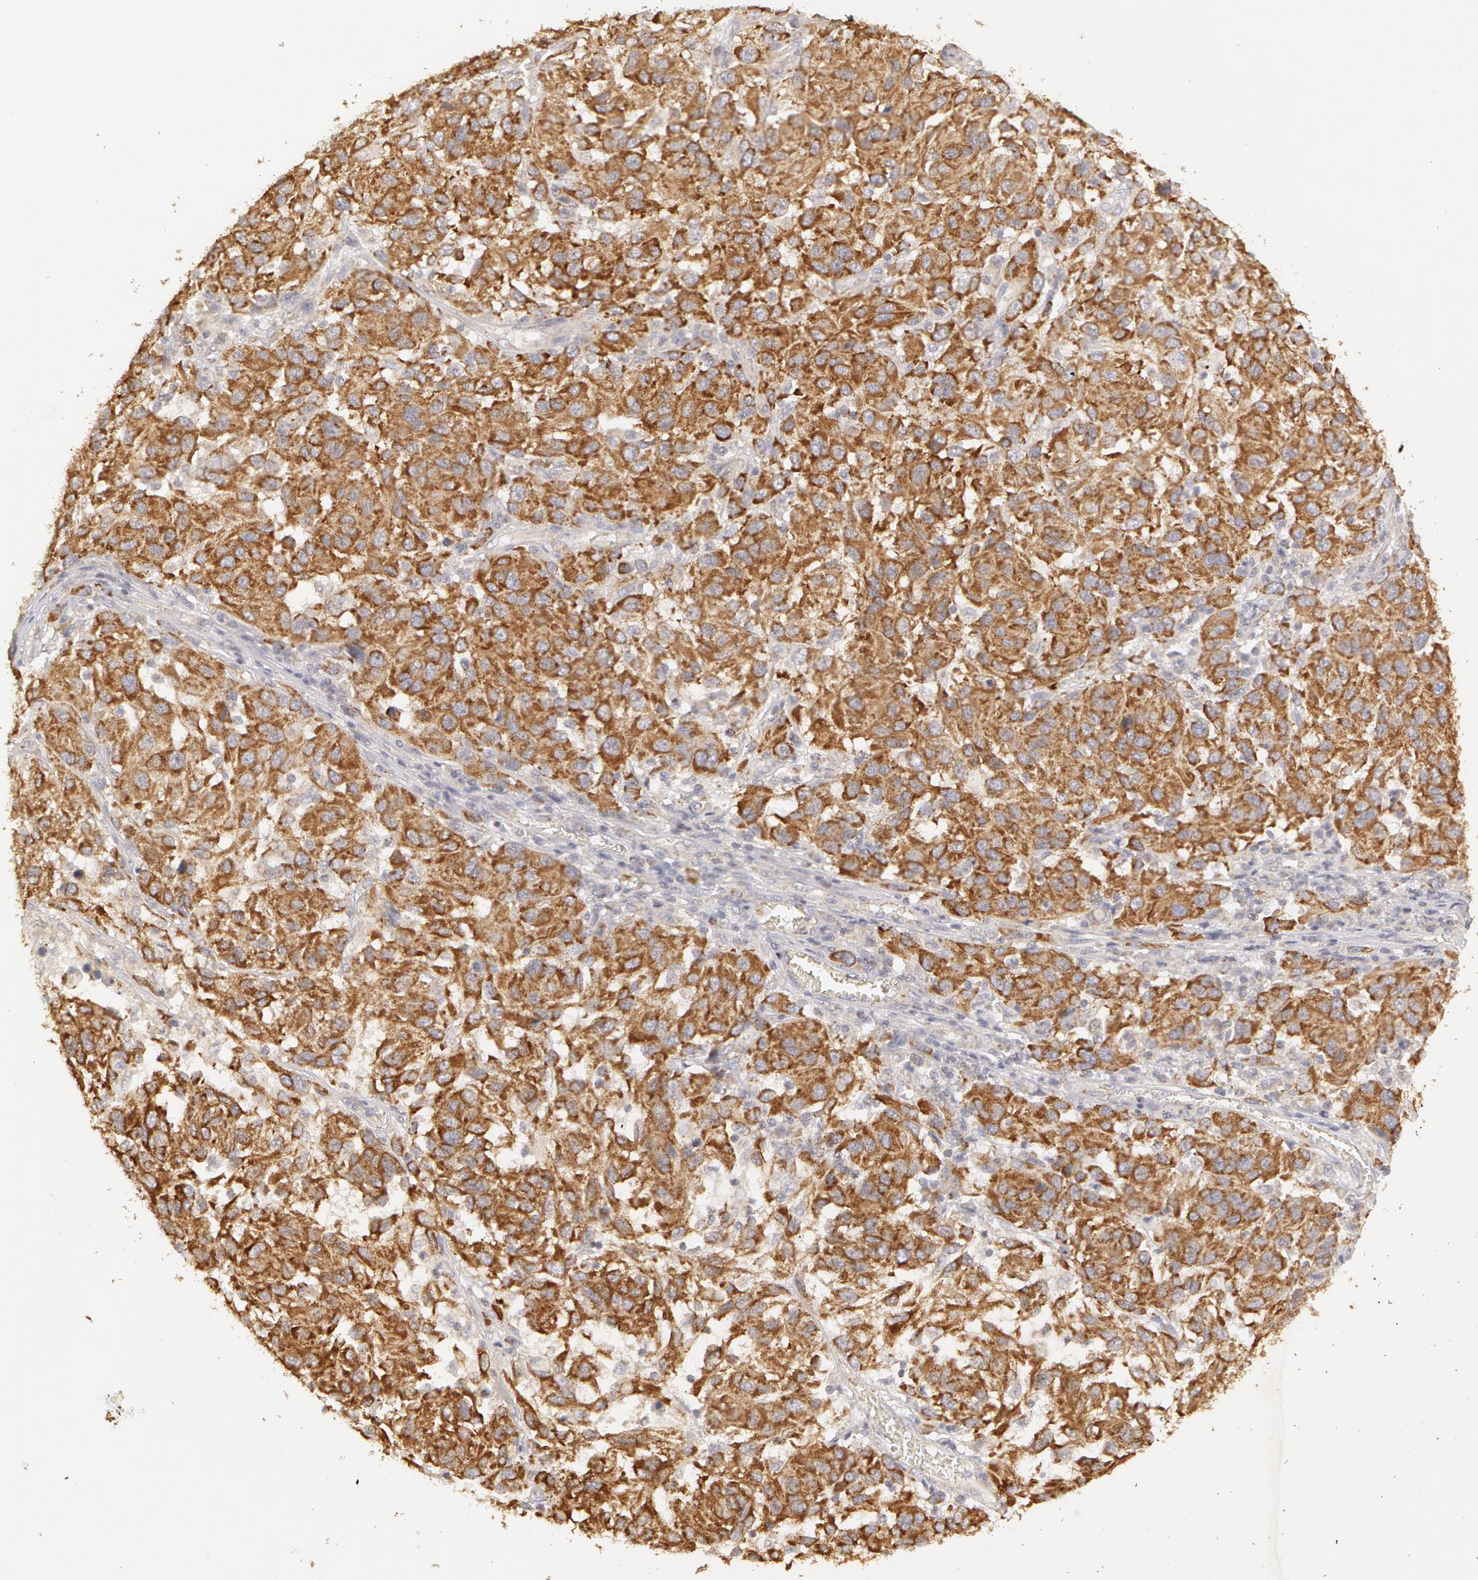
{"staining": {"intensity": "moderate", "quantity": ">75%", "location": "cytoplasmic/membranous"}, "tissue": "melanoma", "cell_type": "Tumor cells", "image_type": "cancer", "snomed": [{"axis": "morphology", "description": "Malignant melanoma, NOS"}, {"axis": "topography", "description": "Skin"}], "caption": "A histopathology image of melanoma stained for a protein exhibits moderate cytoplasmic/membranous brown staining in tumor cells.", "gene": "ADPRH", "patient": {"sex": "female", "age": 77}}